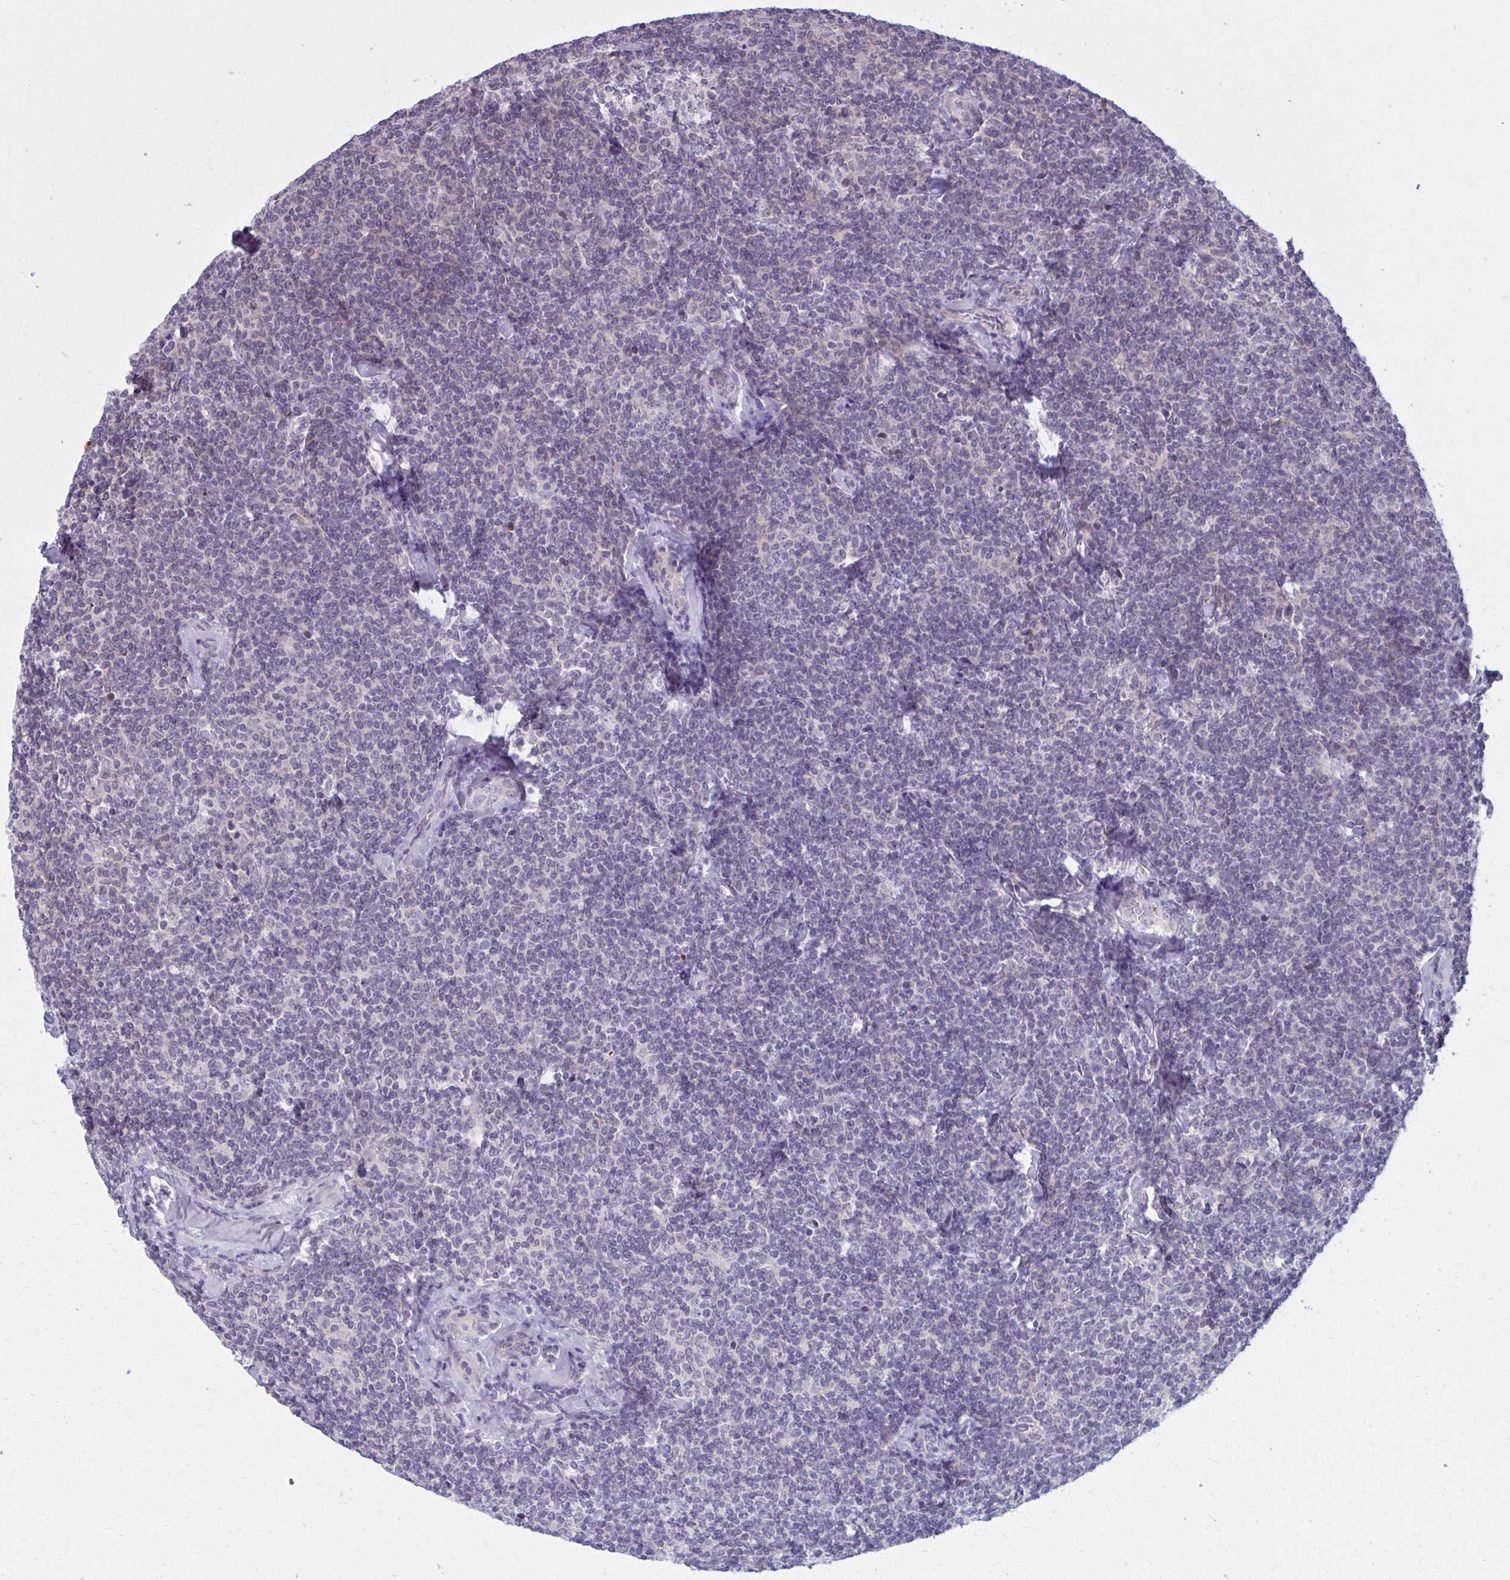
{"staining": {"intensity": "negative", "quantity": "none", "location": "none"}, "tissue": "lymphoma", "cell_type": "Tumor cells", "image_type": "cancer", "snomed": [{"axis": "morphology", "description": "Malignant lymphoma, non-Hodgkin's type, Low grade"}, {"axis": "topography", "description": "Lymph node"}], "caption": "Low-grade malignant lymphoma, non-Hodgkin's type was stained to show a protein in brown. There is no significant expression in tumor cells.", "gene": "NUMBL", "patient": {"sex": "female", "age": 56}}